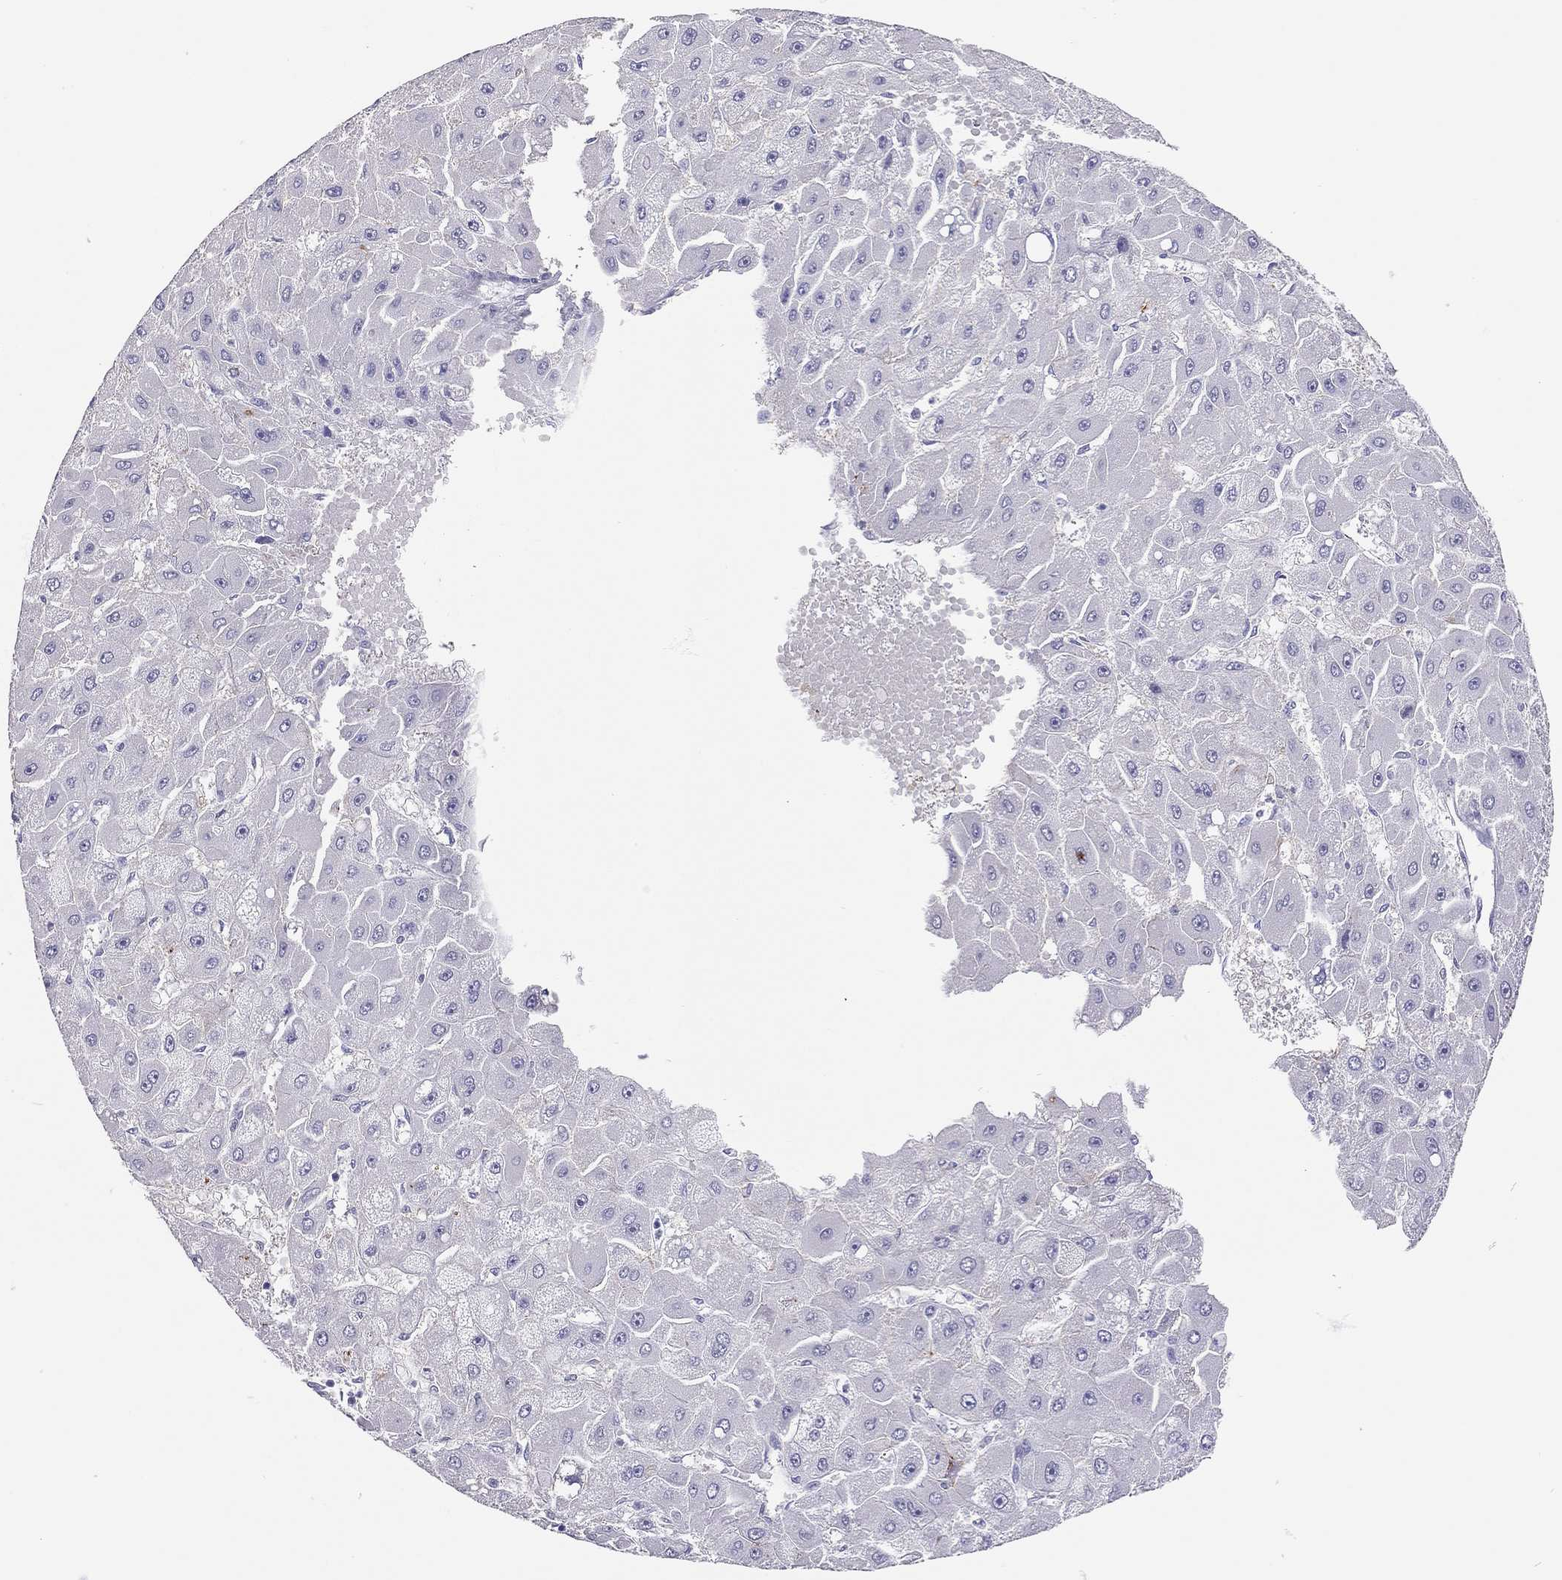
{"staining": {"intensity": "negative", "quantity": "none", "location": "none"}, "tissue": "liver cancer", "cell_type": "Tumor cells", "image_type": "cancer", "snomed": [{"axis": "morphology", "description": "Carcinoma, Hepatocellular, NOS"}, {"axis": "topography", "description": "Liver"}], "caption": "DAB (3,3'-diaminobenzidine) immunohistochemical staining of human liver cancer (hepatocellular carcinoma) shows no significant expression in tumor cells.", "gene": "SCARB1", "patient": {"sex": "female", "age": 25}}